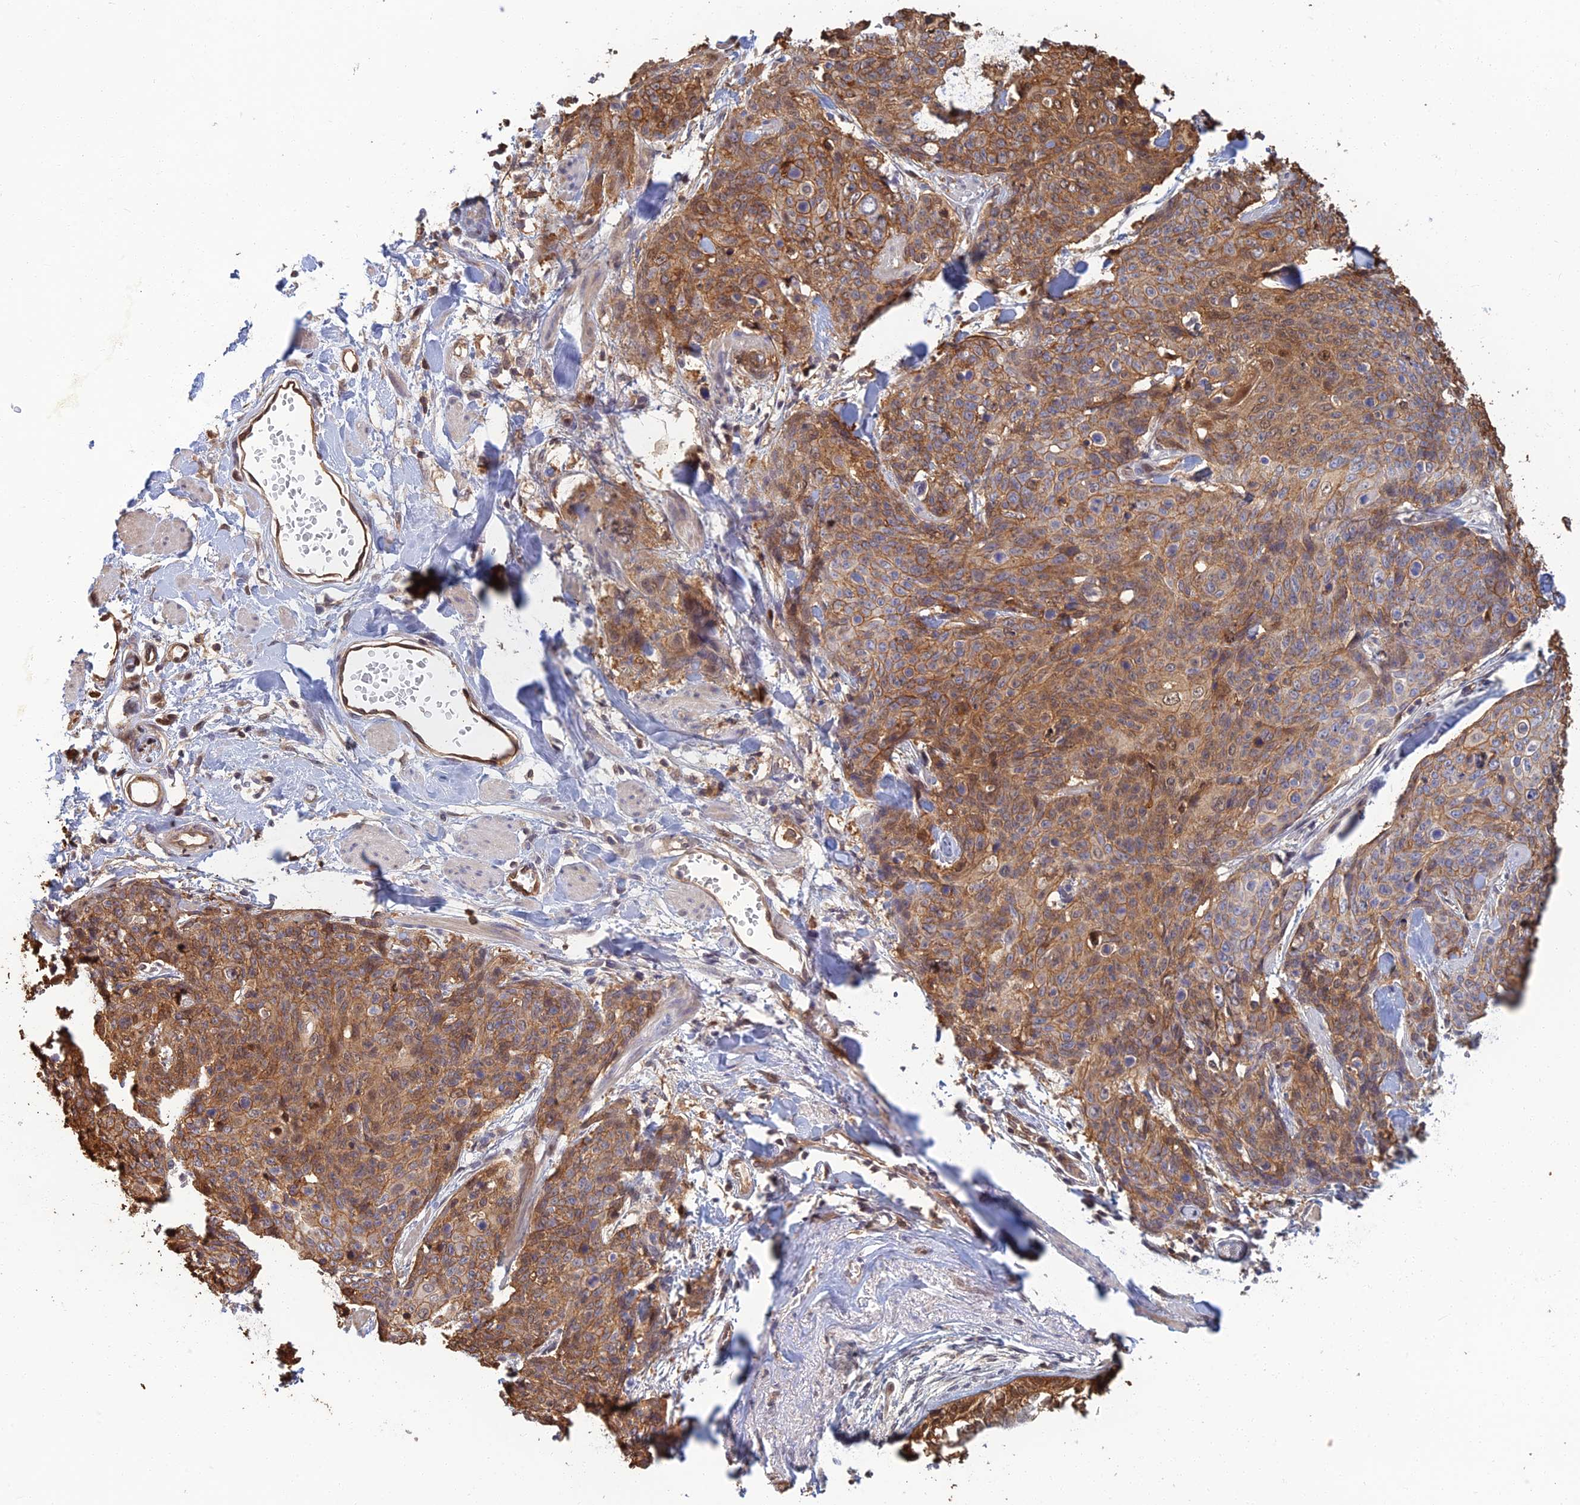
{"staining": {"intensity": "moderate", "quantity": ">75%", "location": "cytoplasmic/membranous"}, "tissue": "skin cancer", "cell_type": "Tumor cells", "image_type": "cancer", "snomed": [{"axis": "morphology", "description": "Squamous cell carcinoma, NOS"}, {"axis": "topography", "description": "Skin"}, {"axis": "topography", "description": "Vulva"}], "caption": "Immunohistochemistry of human skin squamous cell carcinoma exhibits medium levels of moderate cytoplasmic/membranous expression in about >75% of tumor cells.", "gene": "LRRN3", "patient": {"sex": "female", "age": 85}}